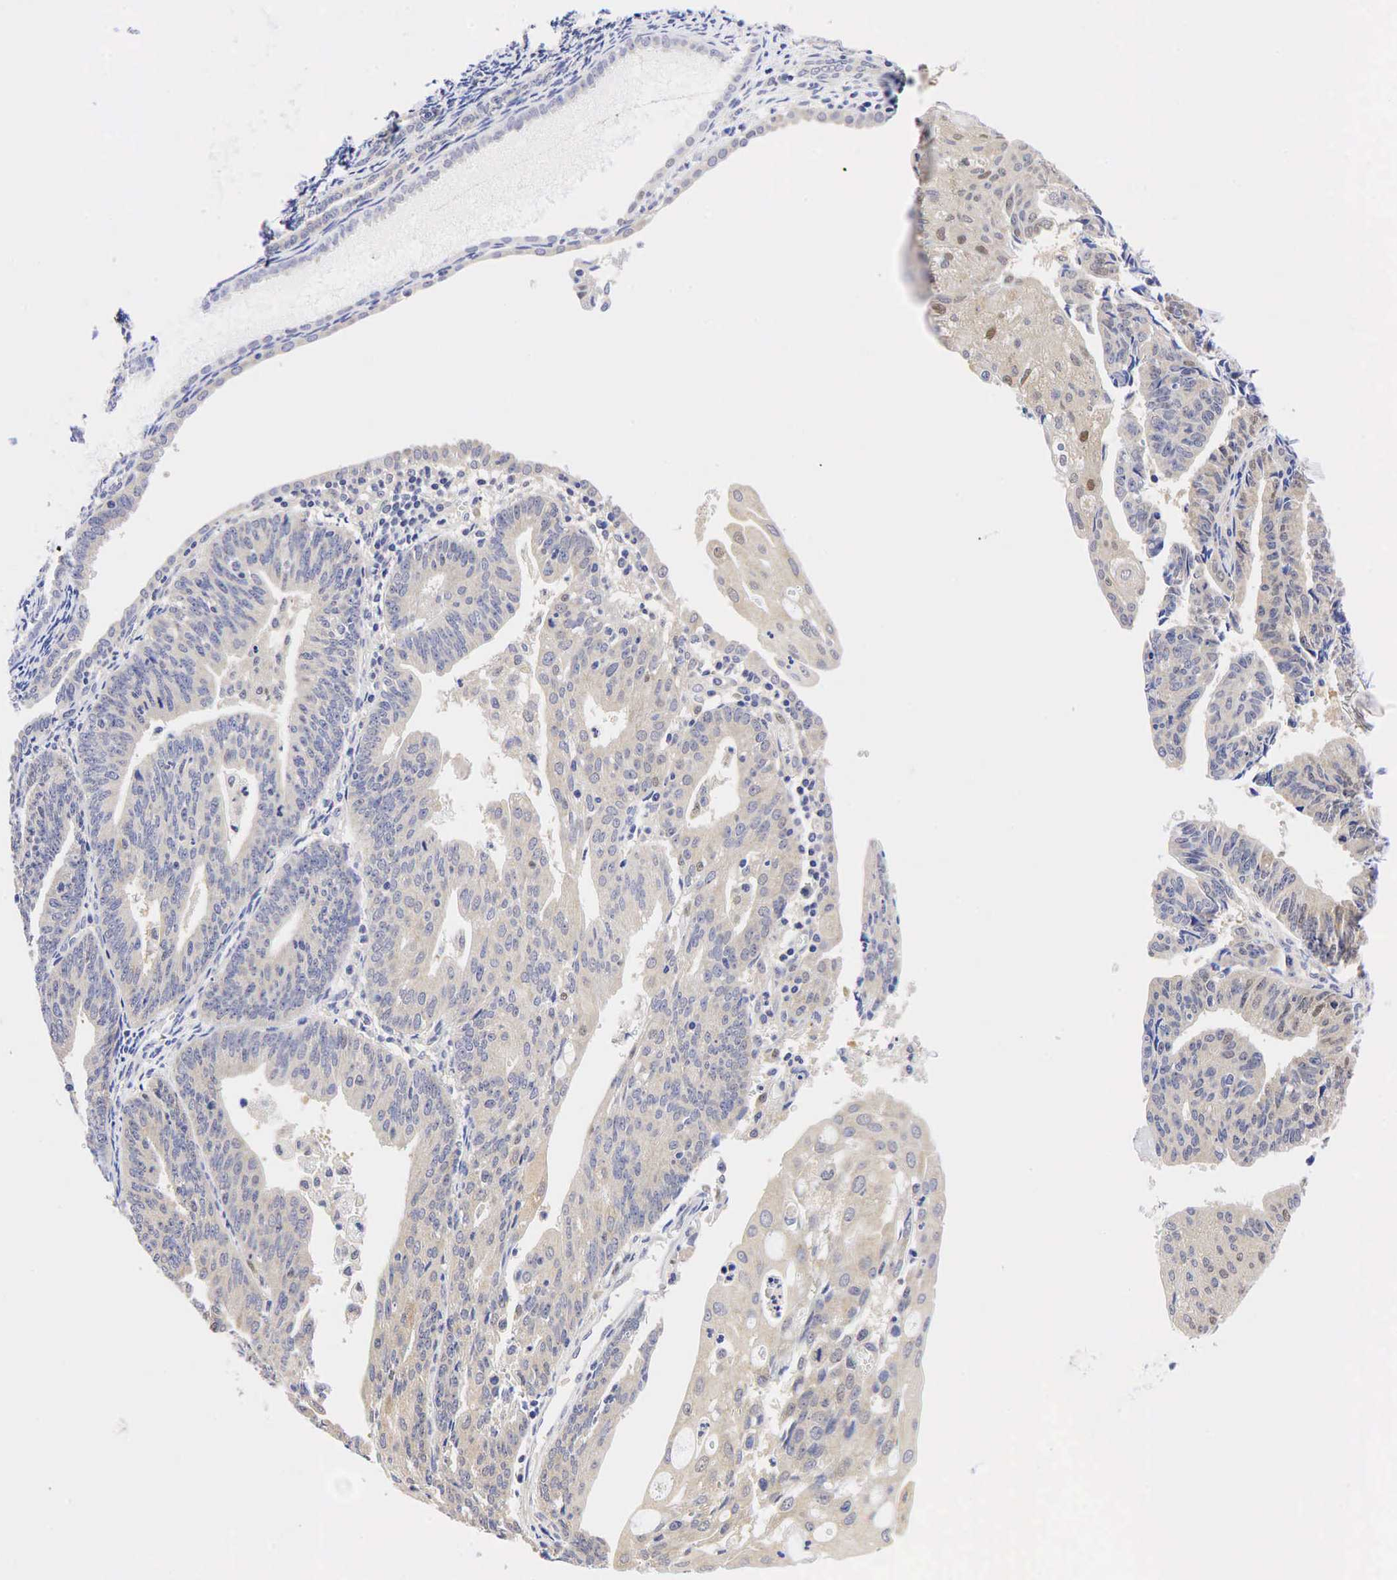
{"staining": {"intensity": "negative", "quantity": "none", "location": "none"}, "tissue": "endometrial cancer", "cell_type": "Tumor cells", "image_type": "cancer", "snomed": [{"axis": "morphology", "description": "Adenocarcinoma, NOS"}, {"axis": "topography", "description": "Endometrium"}], "caption": "Histopathology image shows no significant protein positivity in tumor cells of adenocarcinoma (endometrial).", "gene": "CCND1", "patient": {"sex": "female", "age": 56}}